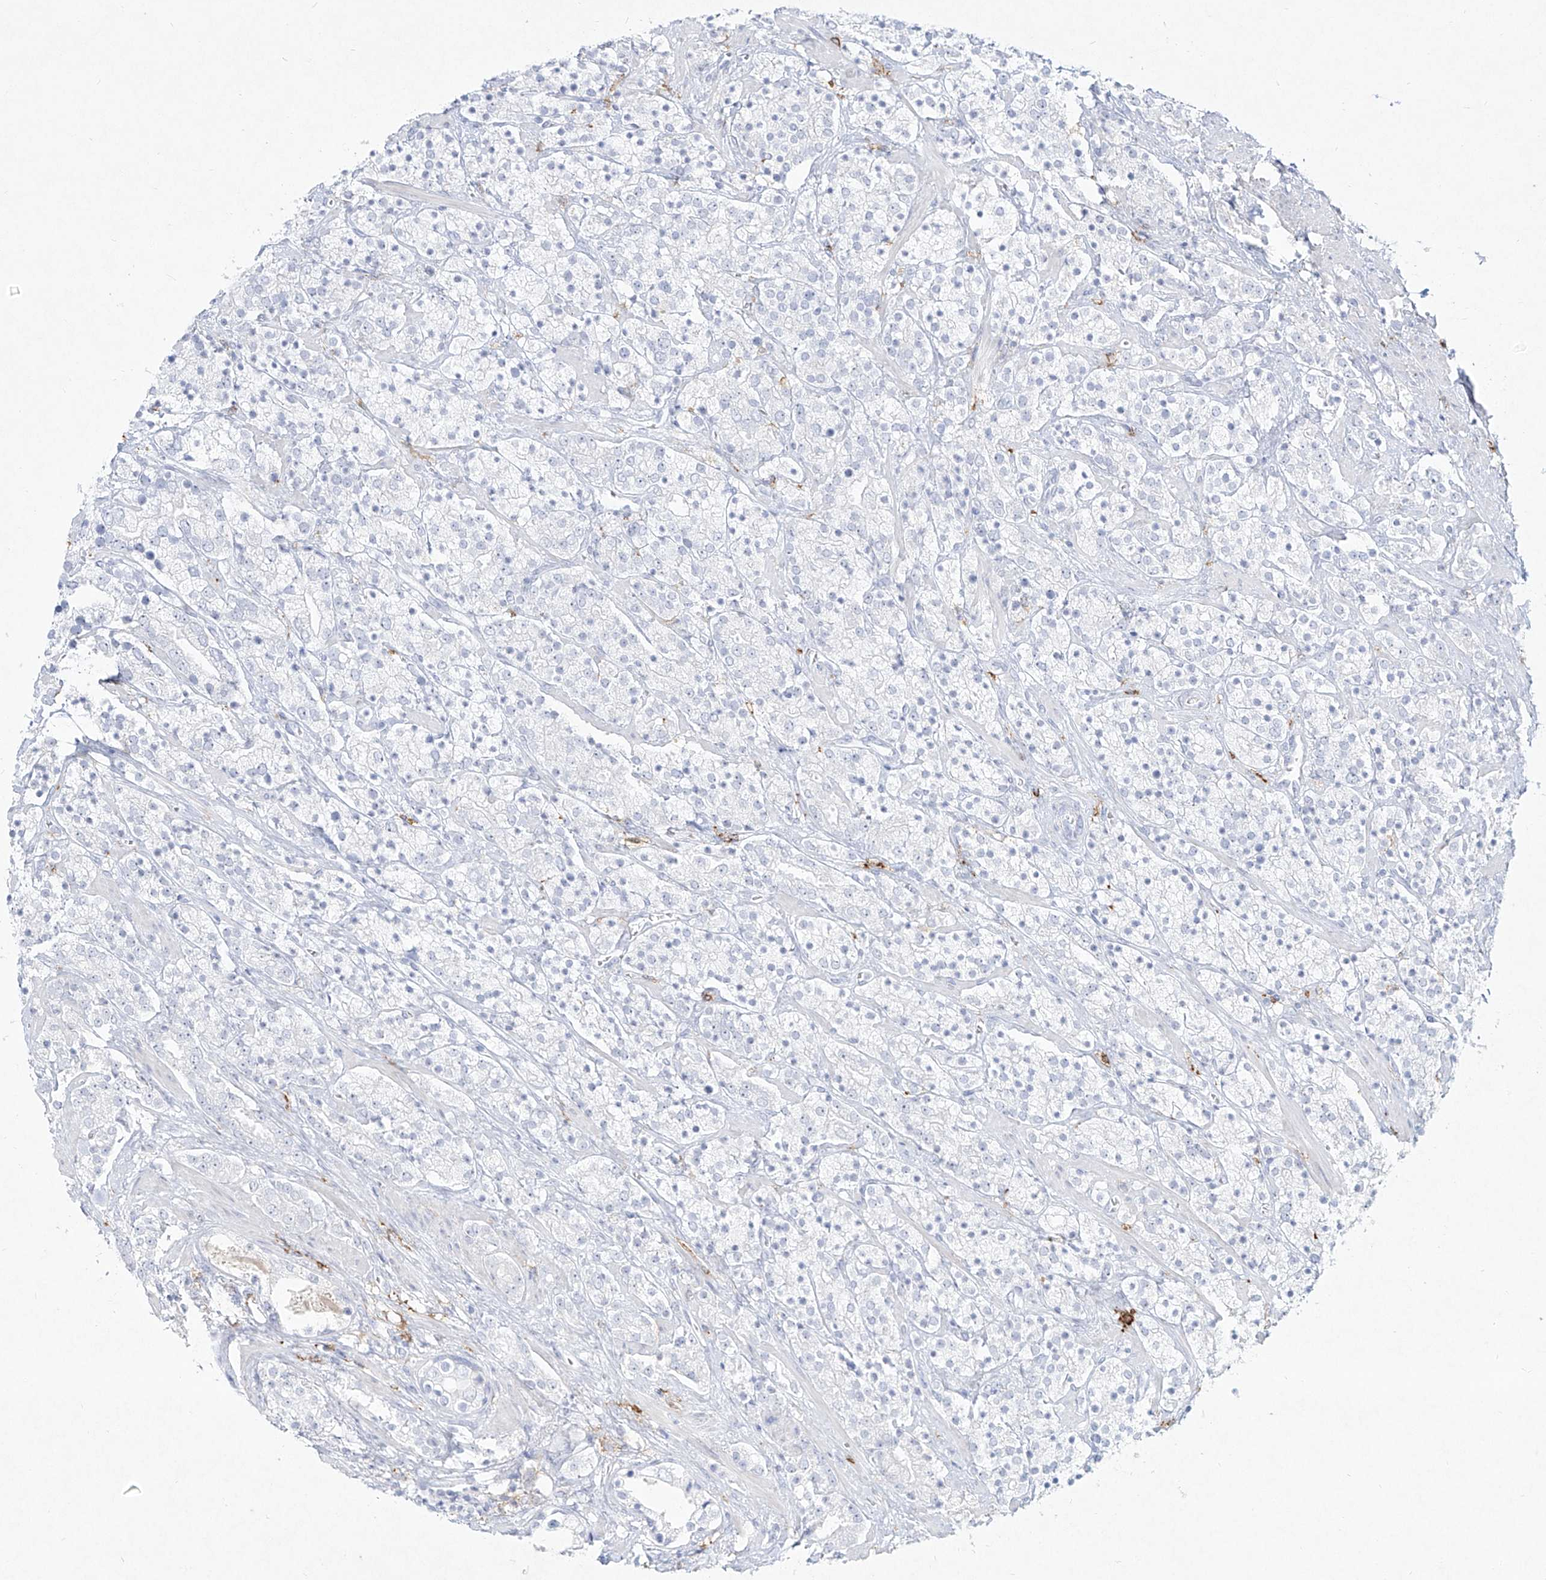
{"staining": {"intensity": "negative", "quantity": "none", "location": "none"}, "tissue": "prostate cancer", "cell_type": "Tumor cells", "image_type": "cancer", "snomed": [{"axis": "morphology", "description": "Adenocarcinoma, High grade"}, {"axis": "topography", "description": "Prostate"}], "caption": "Tumor cells show no significant positivity in adenocarcinoma (high-grade) (prostate).", "gene": "CD209", "patient": {"sex": "male", "age": 71}}